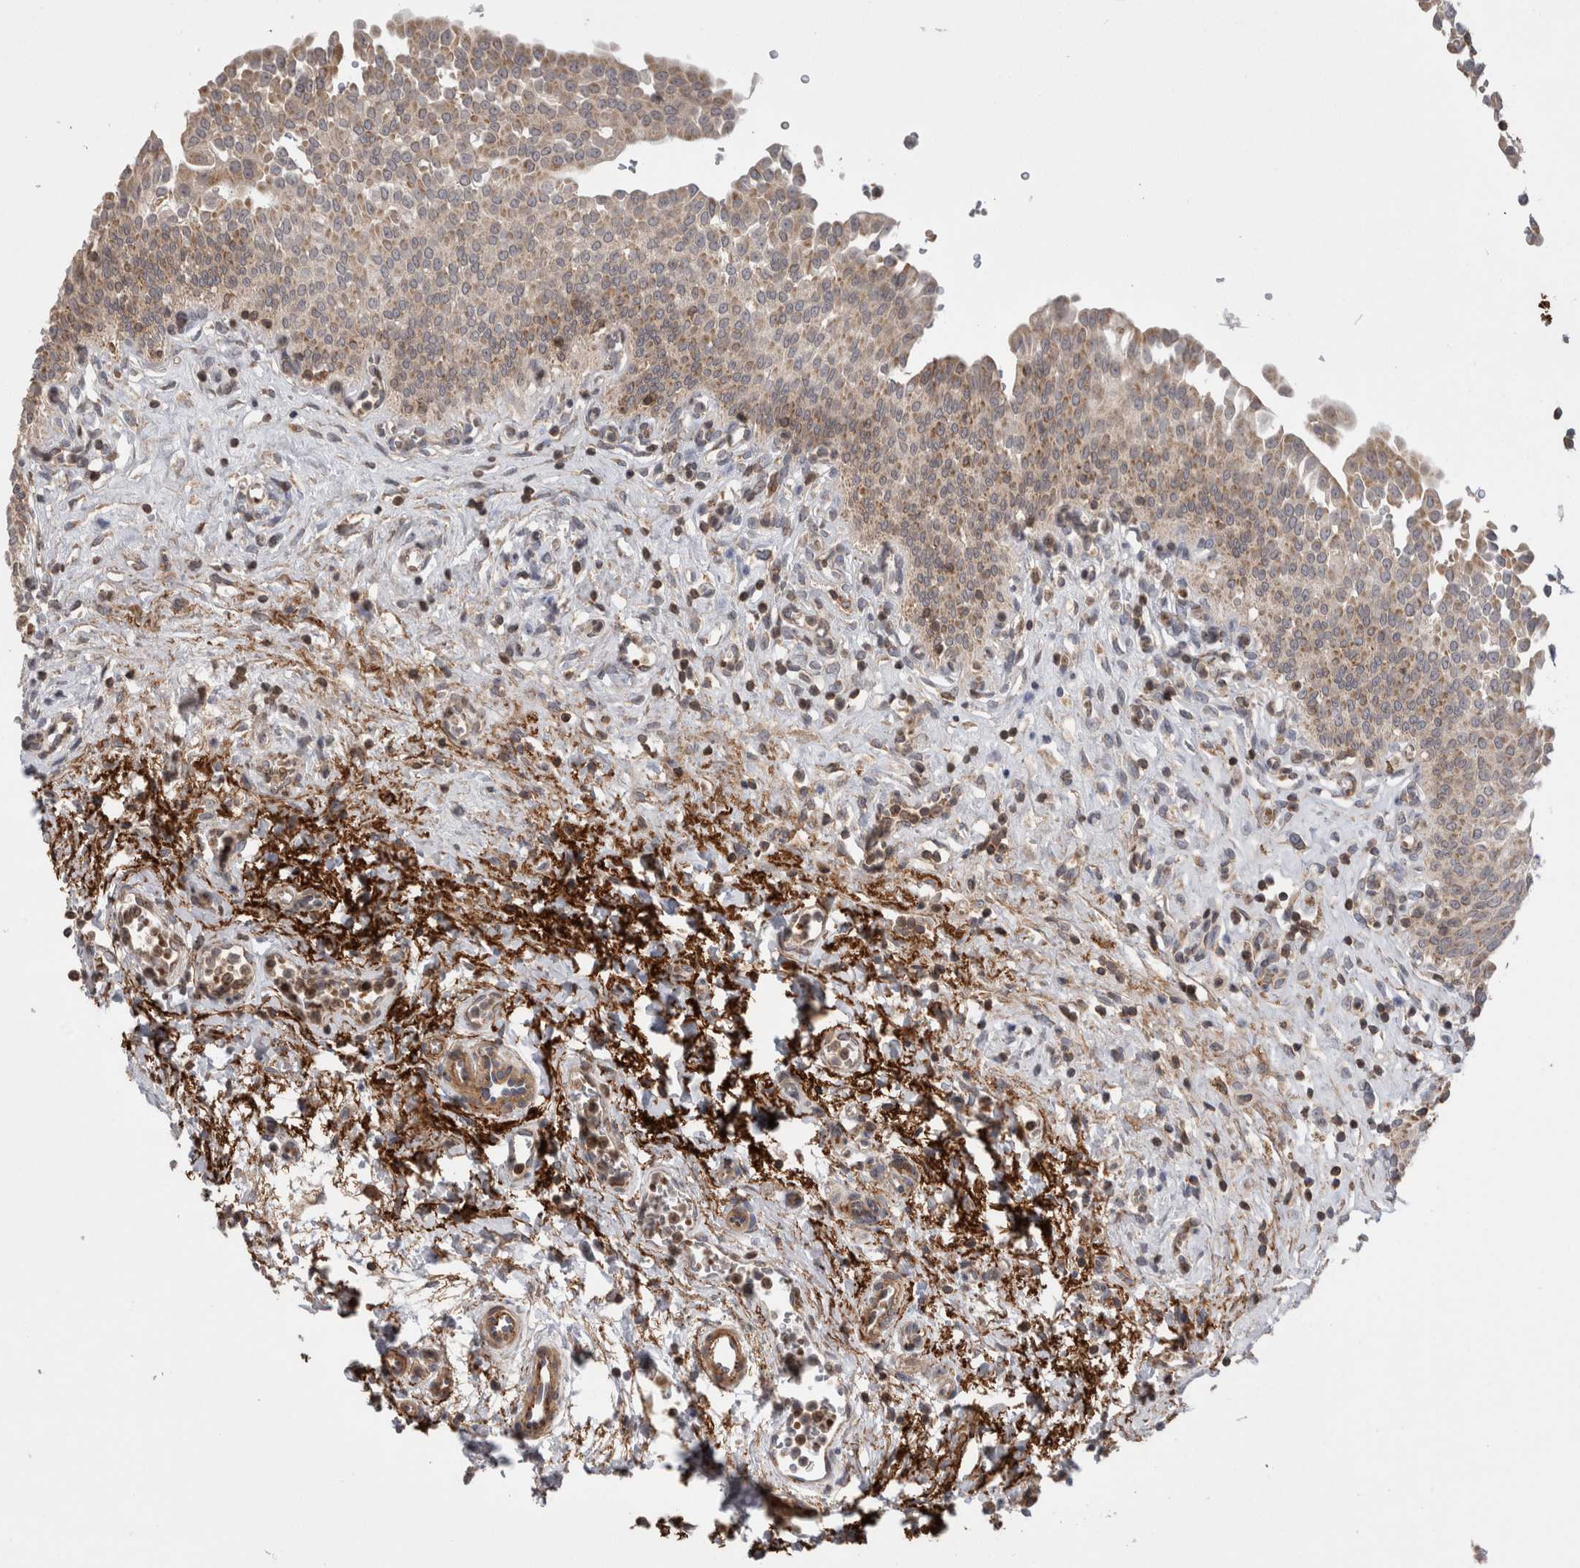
{"staining": {"intensity": "moderate", "quantity": ">75%", "location": "cytoplasmic/membranous"}, "tissue": "urinary bladder", "cell_type": "Urothelial cells", "image_type": "normal", "snomed": [{"axis": "morphology", "description": "Urothelial carcinoma, High grade"}, {"axis": "topography", "description": "Urinary bladder"}], "caption": "Moderate cytoplasmic/membranous staining for a protein is seen in approximately >75% of urothelial cells of unremarkable urinary bladder using immunohistochemistry.", "gene": "DARS2", "patient": {"sex": "male", "age": 46}}